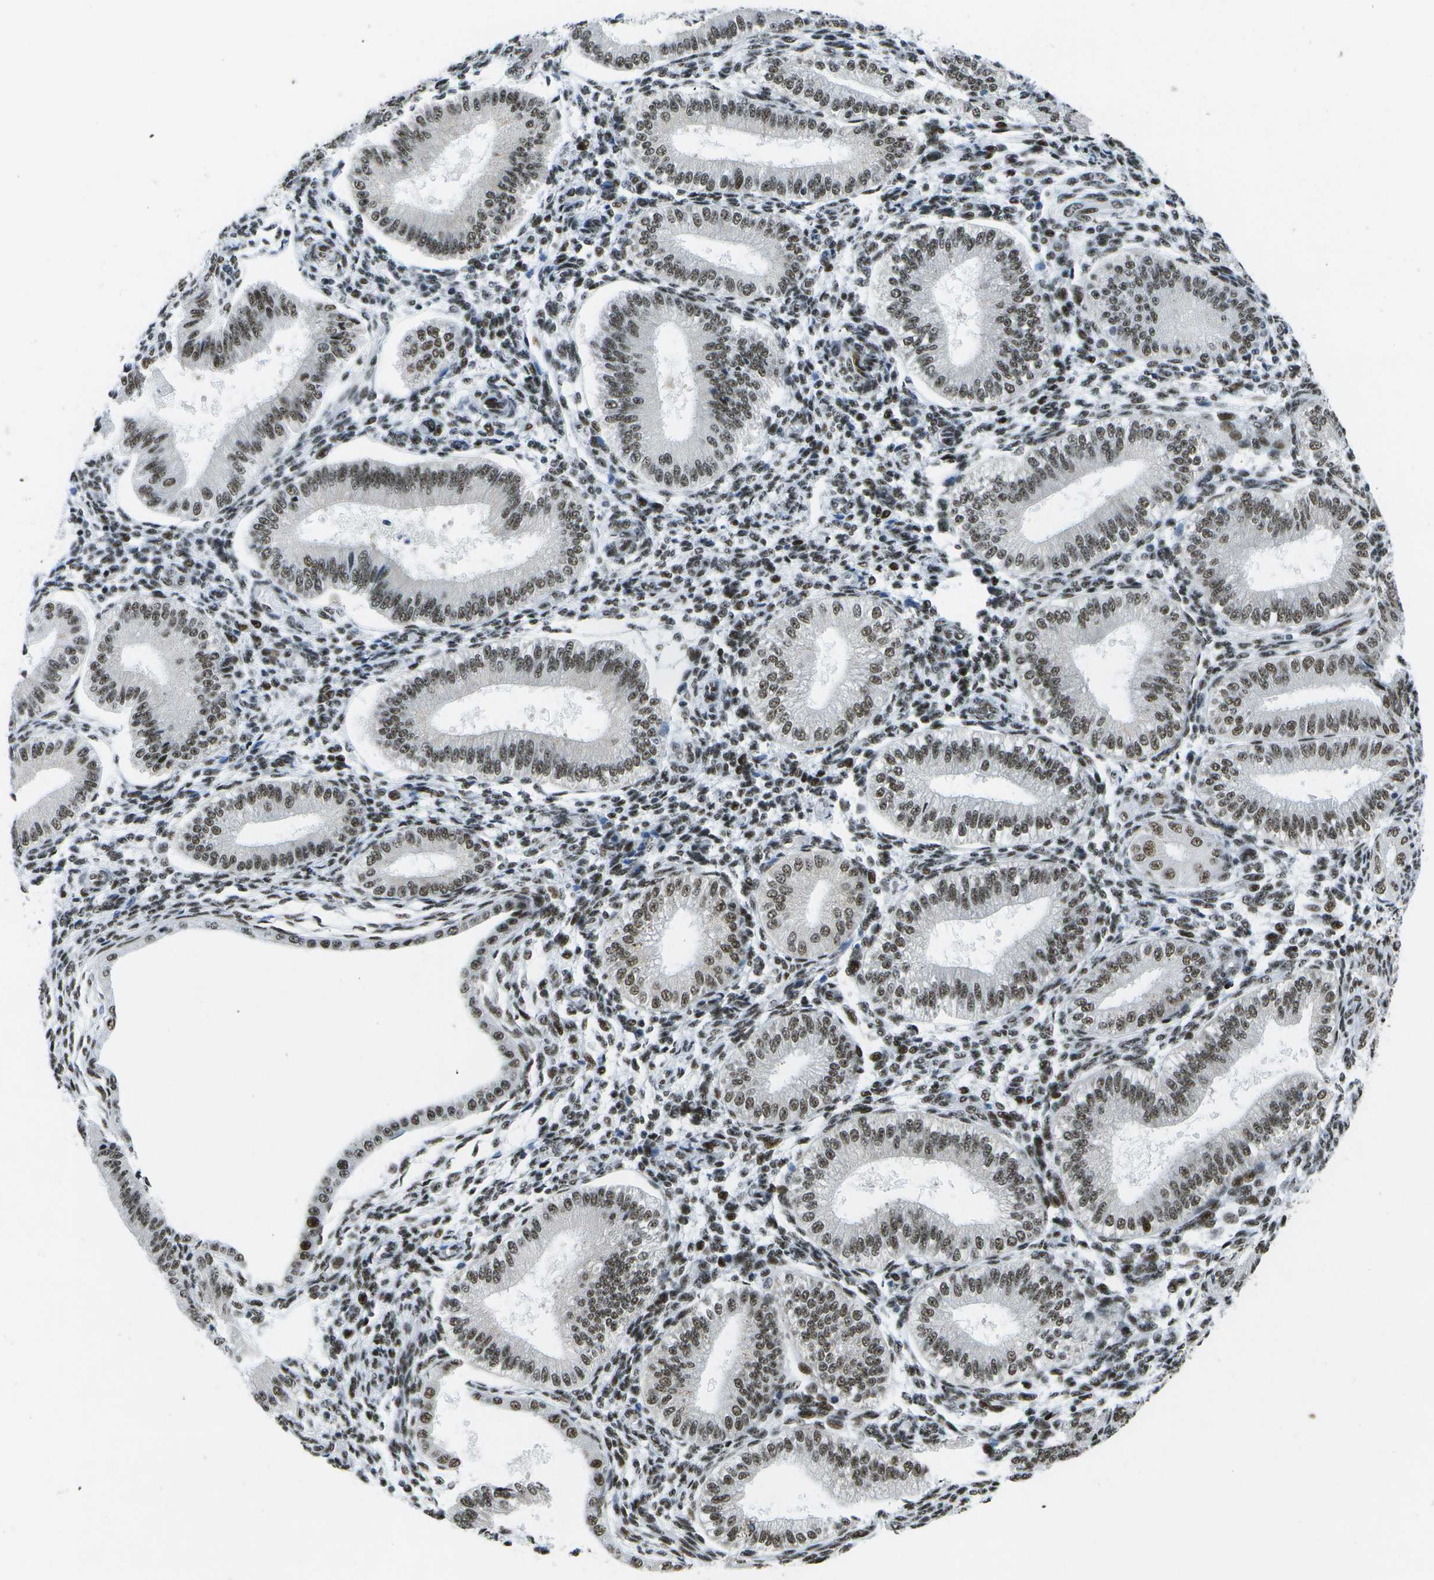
{"staining": {"intensity": "moderate", "quantity": "25%-75%", "location": "nuclear"}, "tissue": "endometrium", "cell_type": "Cells in endometrial stroma", "image_type": "normal", "snomed": [{"axis": "morphology", "description": "Normal tissue, NOS"}, {"axis": "topography", "description": "Endometrium"}], "caption": "Endometrium stained for a protein demonstrates moderate nuclear positivity in cells in endometrial stroma.", "gene": "NSRP1", "patient": {"sex": "female", "age": 39}}